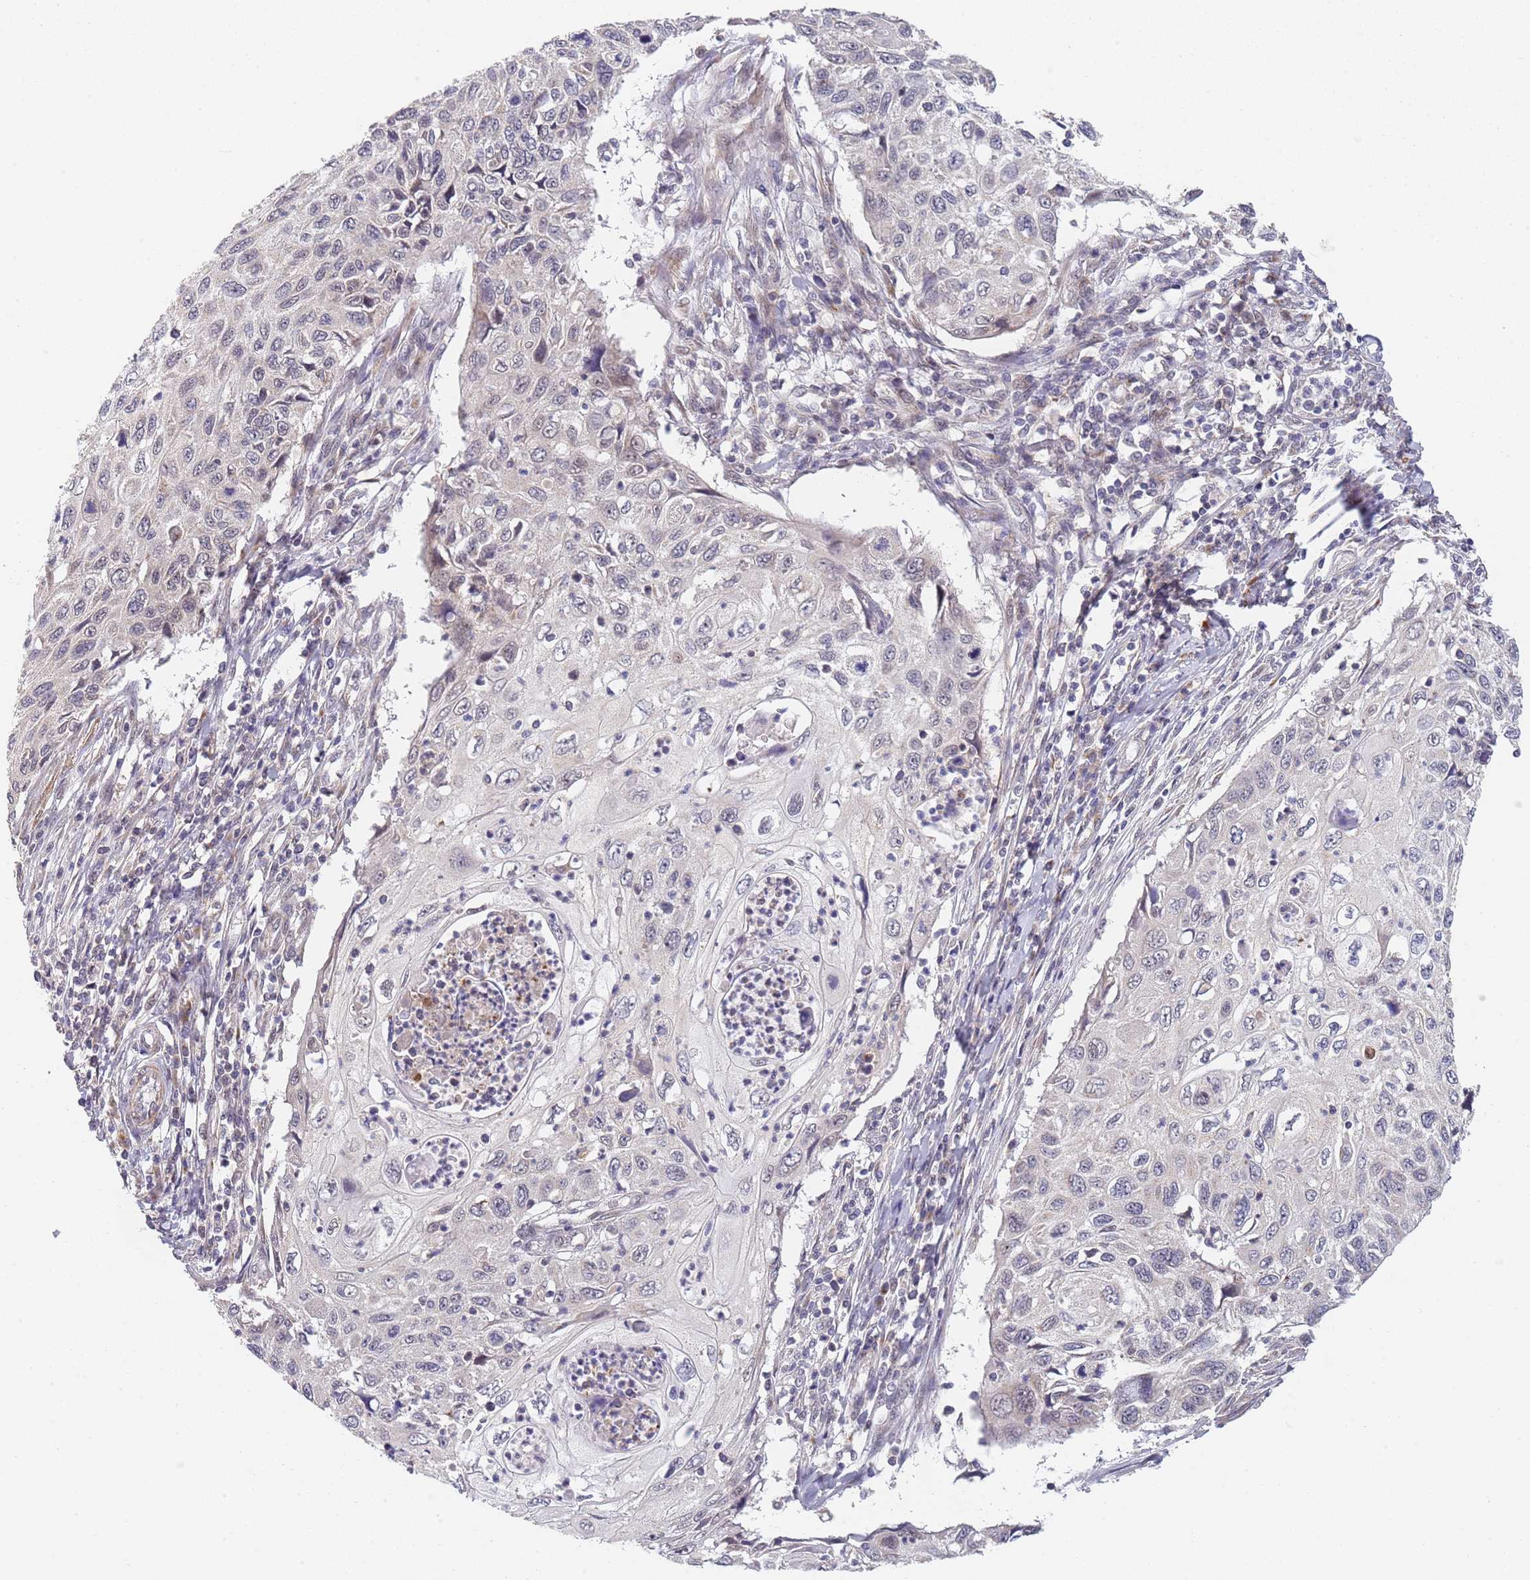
{"staining": {"intensity": "negative", "quantity": "none", "location": "none"}, "tissue": "cervical cancer", "cell_type": "Tumor cells", "image_type": "cancer", "snomed": [{"axis": "morphology", "description": "Squamous cell carcinoma, NOS"}, {"axis": "topography", "description": "Cervix"}], "caption": "A micrograph of cervical cancer (squamous cell carcinoma) stained for a protein displays no brown staining in tumor cells.", "gene": "B4GALT4", "patient": {"sex": "female", "age": 70}}